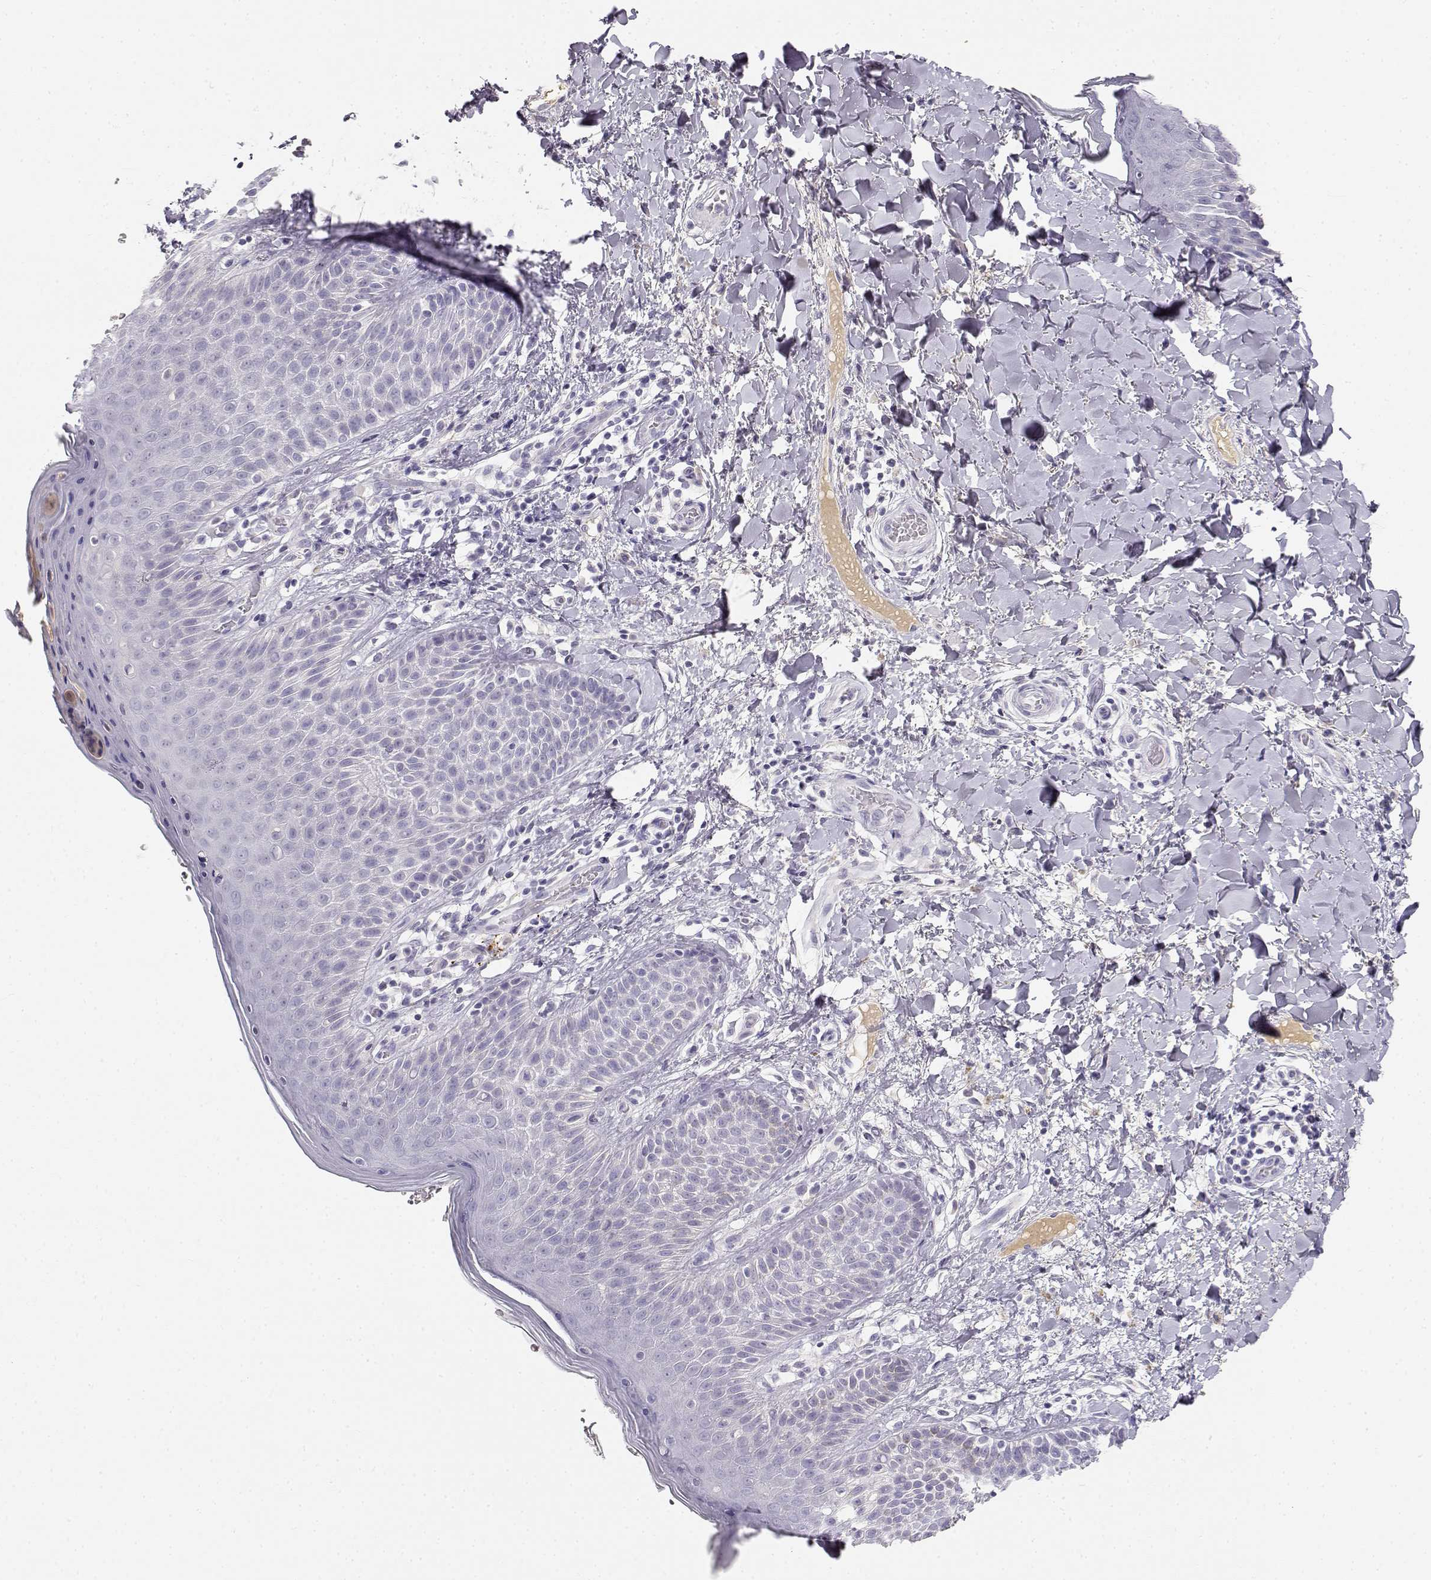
{"staining": {"intensity": "weak", "quantity": "<25%", "location": "cytoplasmic/membranous"}, "tissue": "skin", "cell_type": "Epidermal cells", "image_type": "normal", "snomed": [{"axis": "morphology", "description": "Normal tissue, NOS"}, {"axis": "topography", "description": "Anal"}], "caption": "Histopathology image shows no protein staining in epidermal cells of normal skin. (DAB IHC with hematoxylin counter stain).", "gene": "GPR174", "patient": {"sex": "male", "age": 36}}